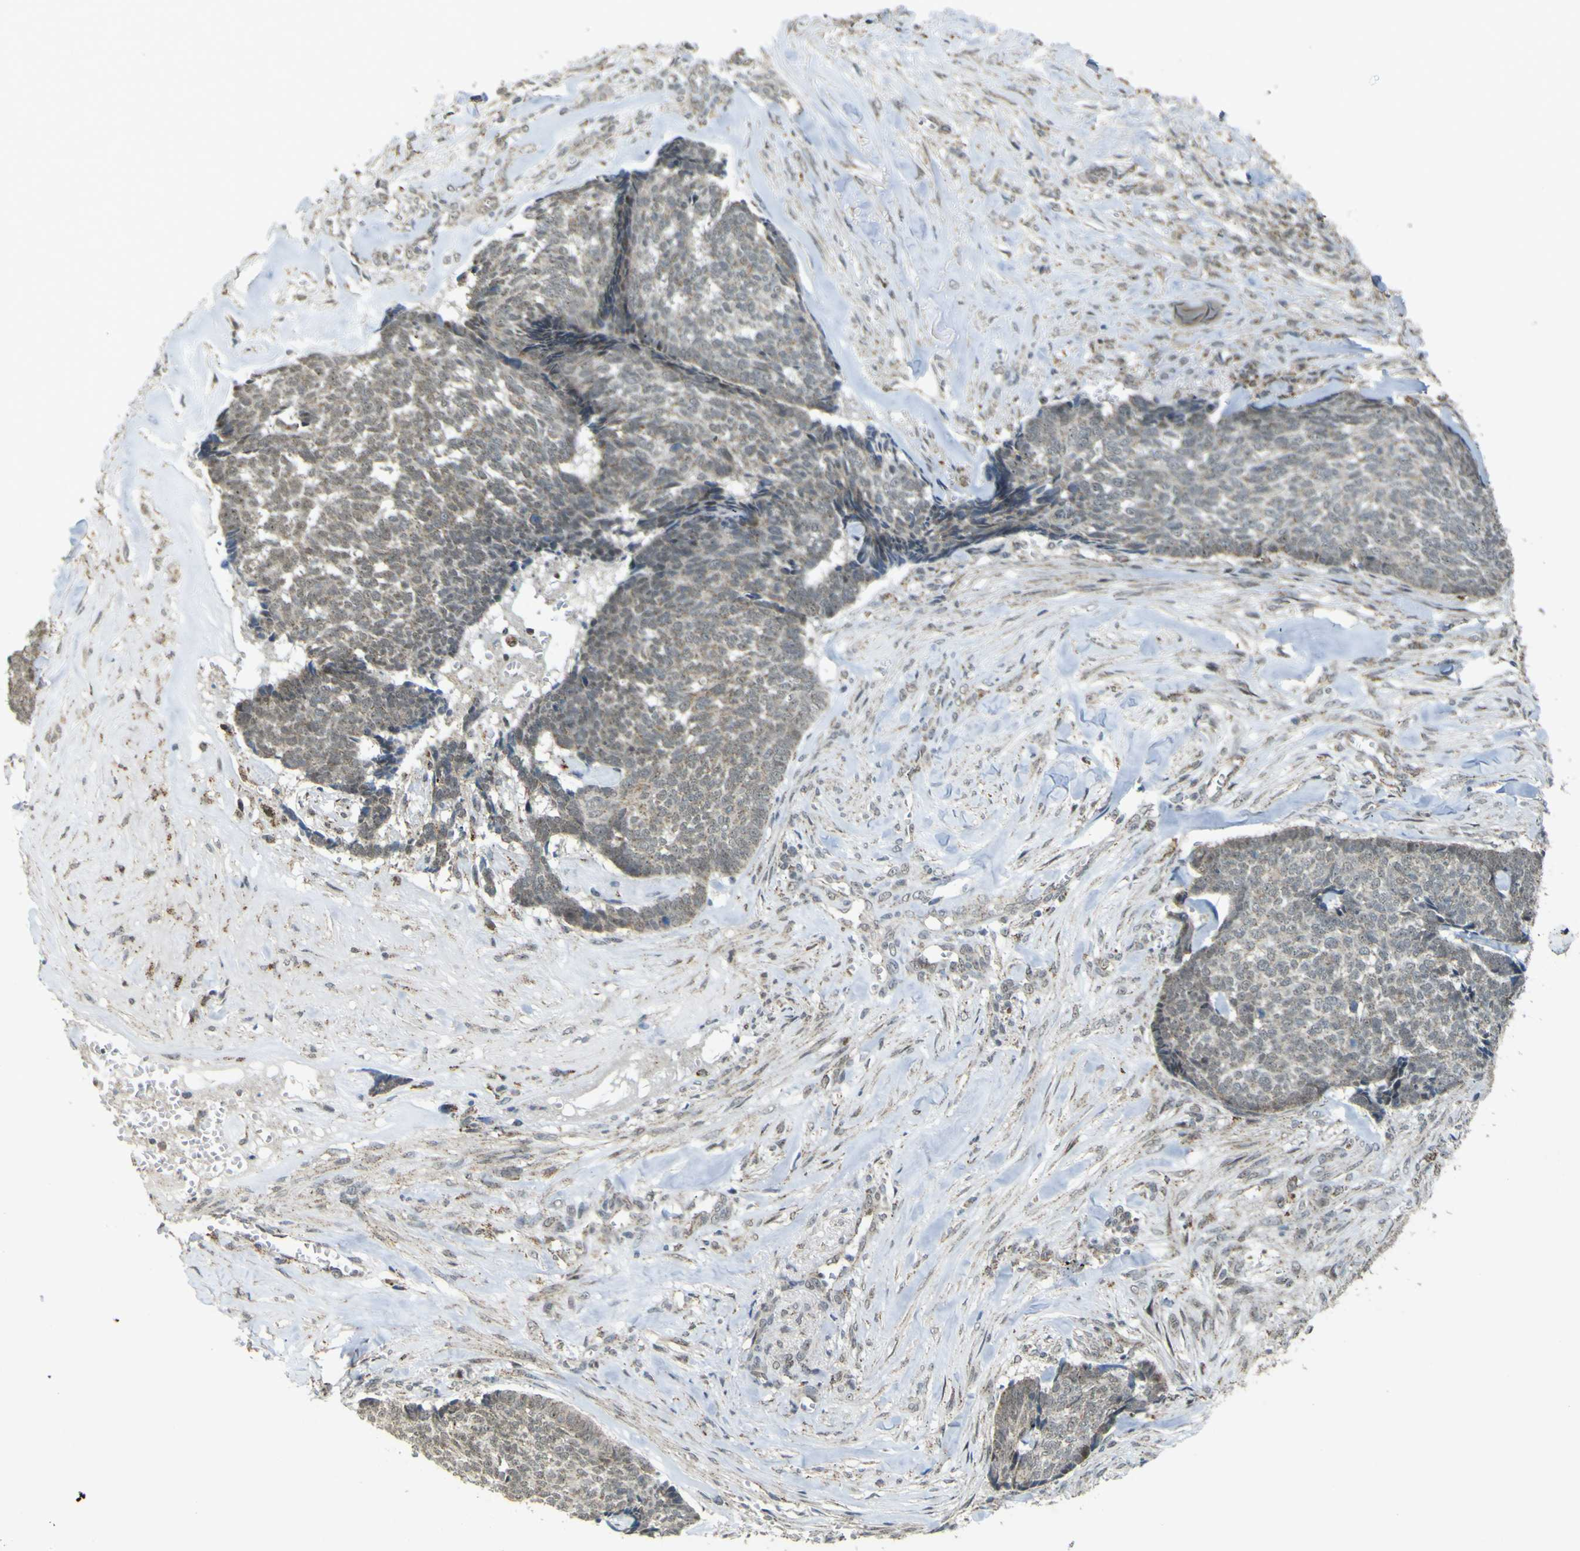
{"staining": {"intensity": "moderate", "quantity": ">75%", "location": "cytoplasmic/membranous,nuclear"}, "tissue": "skin cancer", "cell_type": "Tumor cells", "image_type": "cancer", "snomed": [{"axis": "morphology", "description": "Basal cell carcinoma"}, {"axis": "topography", "description": "Skin"}], "caption": "Moderate cytoplasmic/membranous and nuclear staining for a protein is present in about >75% of tumor cells of skin cancer (basal cell carcinoma) using immunohistochemistry (IHC).", "gene": "ACBD5", "patient": {"sex": "male", "age": 84}}